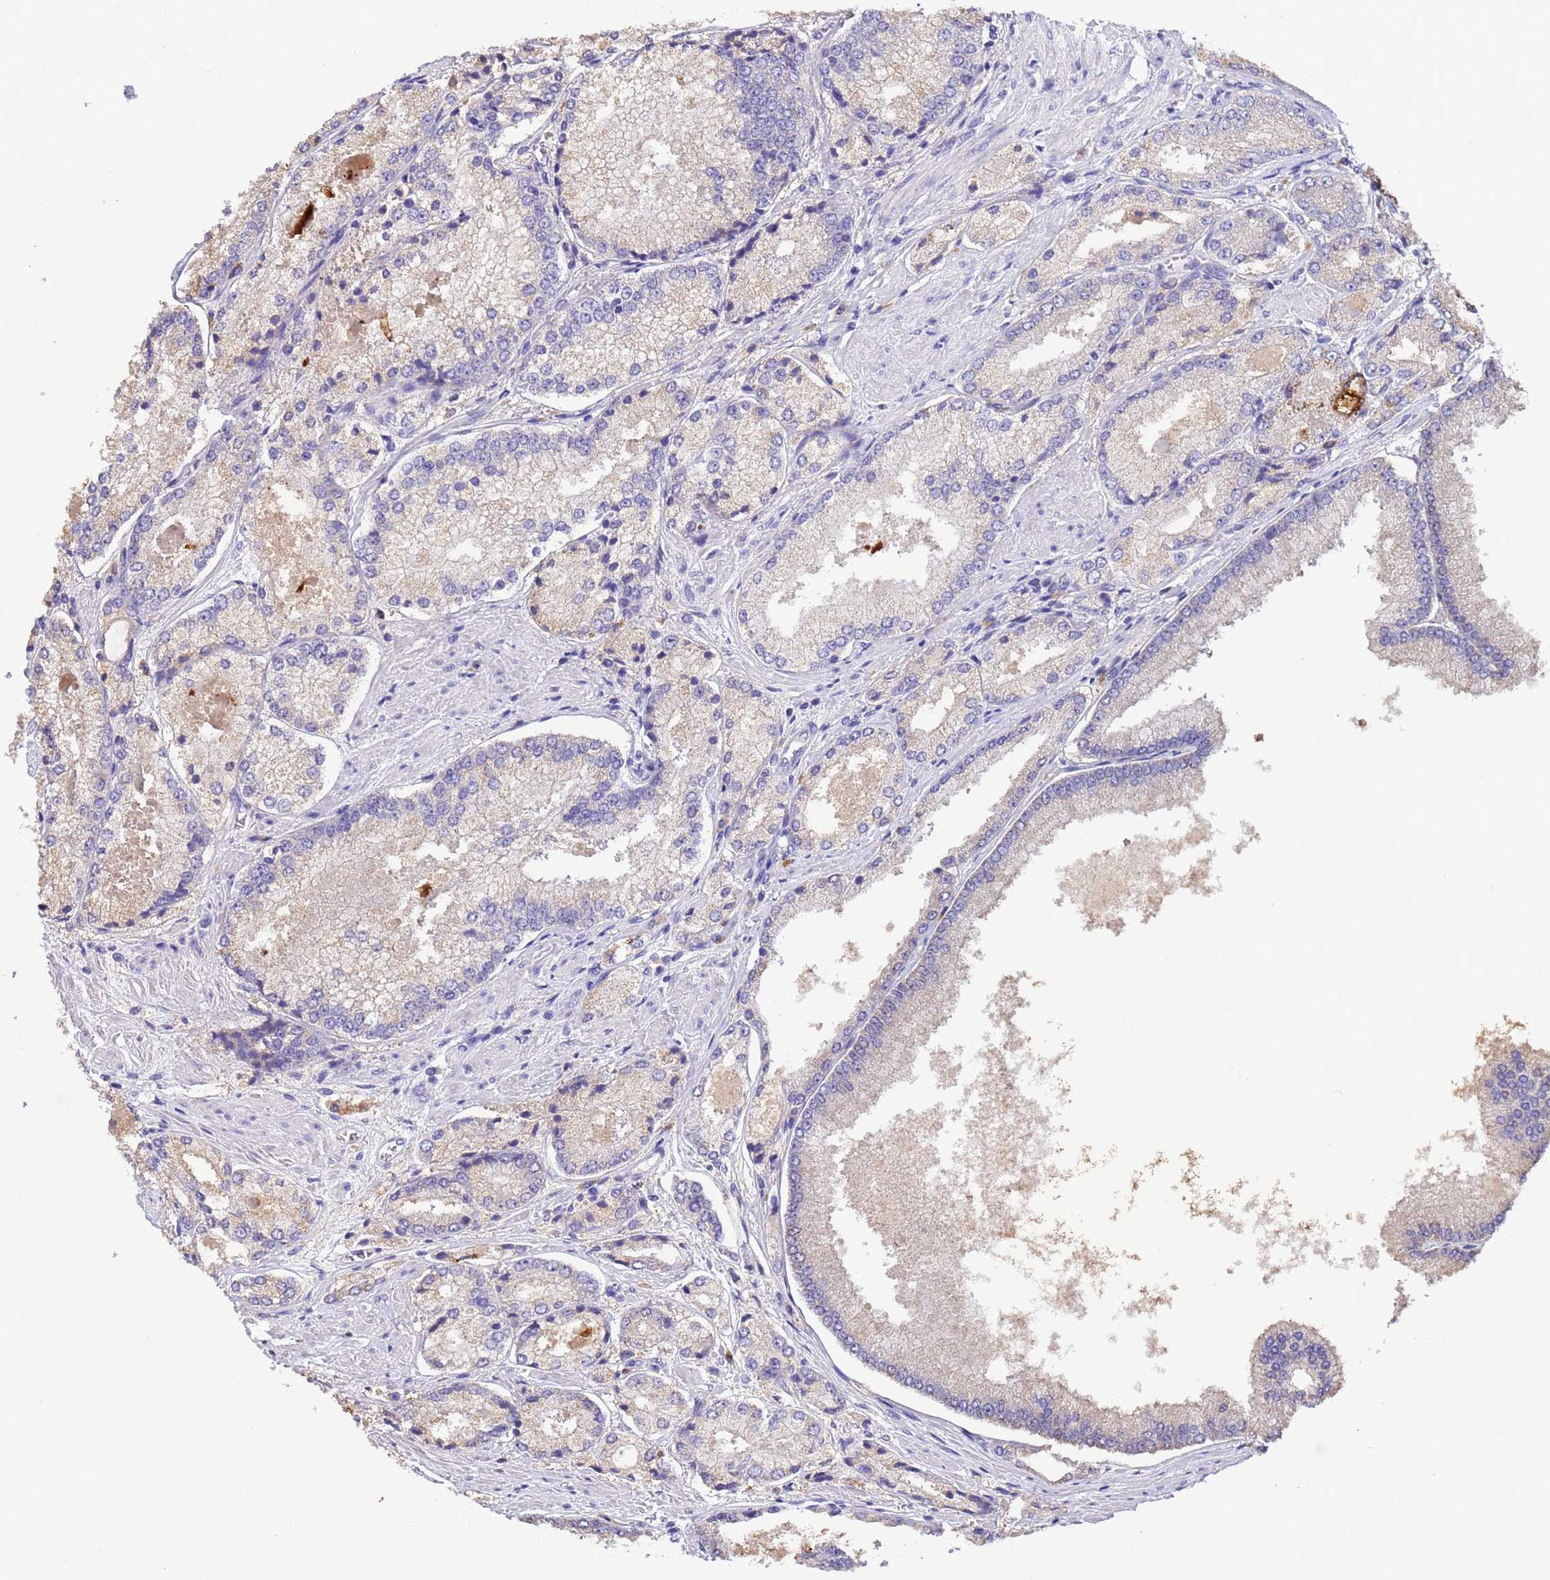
{"staining": {"intensity": "negative", "quantity": "none", "location": "none"}, "tissue": "prostate cancer", "cell_type": "Tumor cells", "image_type": "cancer", "snomed": [{"axis": "morphology", "description": "Adenocarcinoma, Low grade"}, {"axis": "topography", "description": "Prostate"}], "caption": "IHC histopathology image of human prostate low-grade adenocarcinoma stained for a protein (brown), which exhibits no positivity in tumor cells.", "gene": "SLC24A3", "patient": {"sex": "male", "age": 74}}